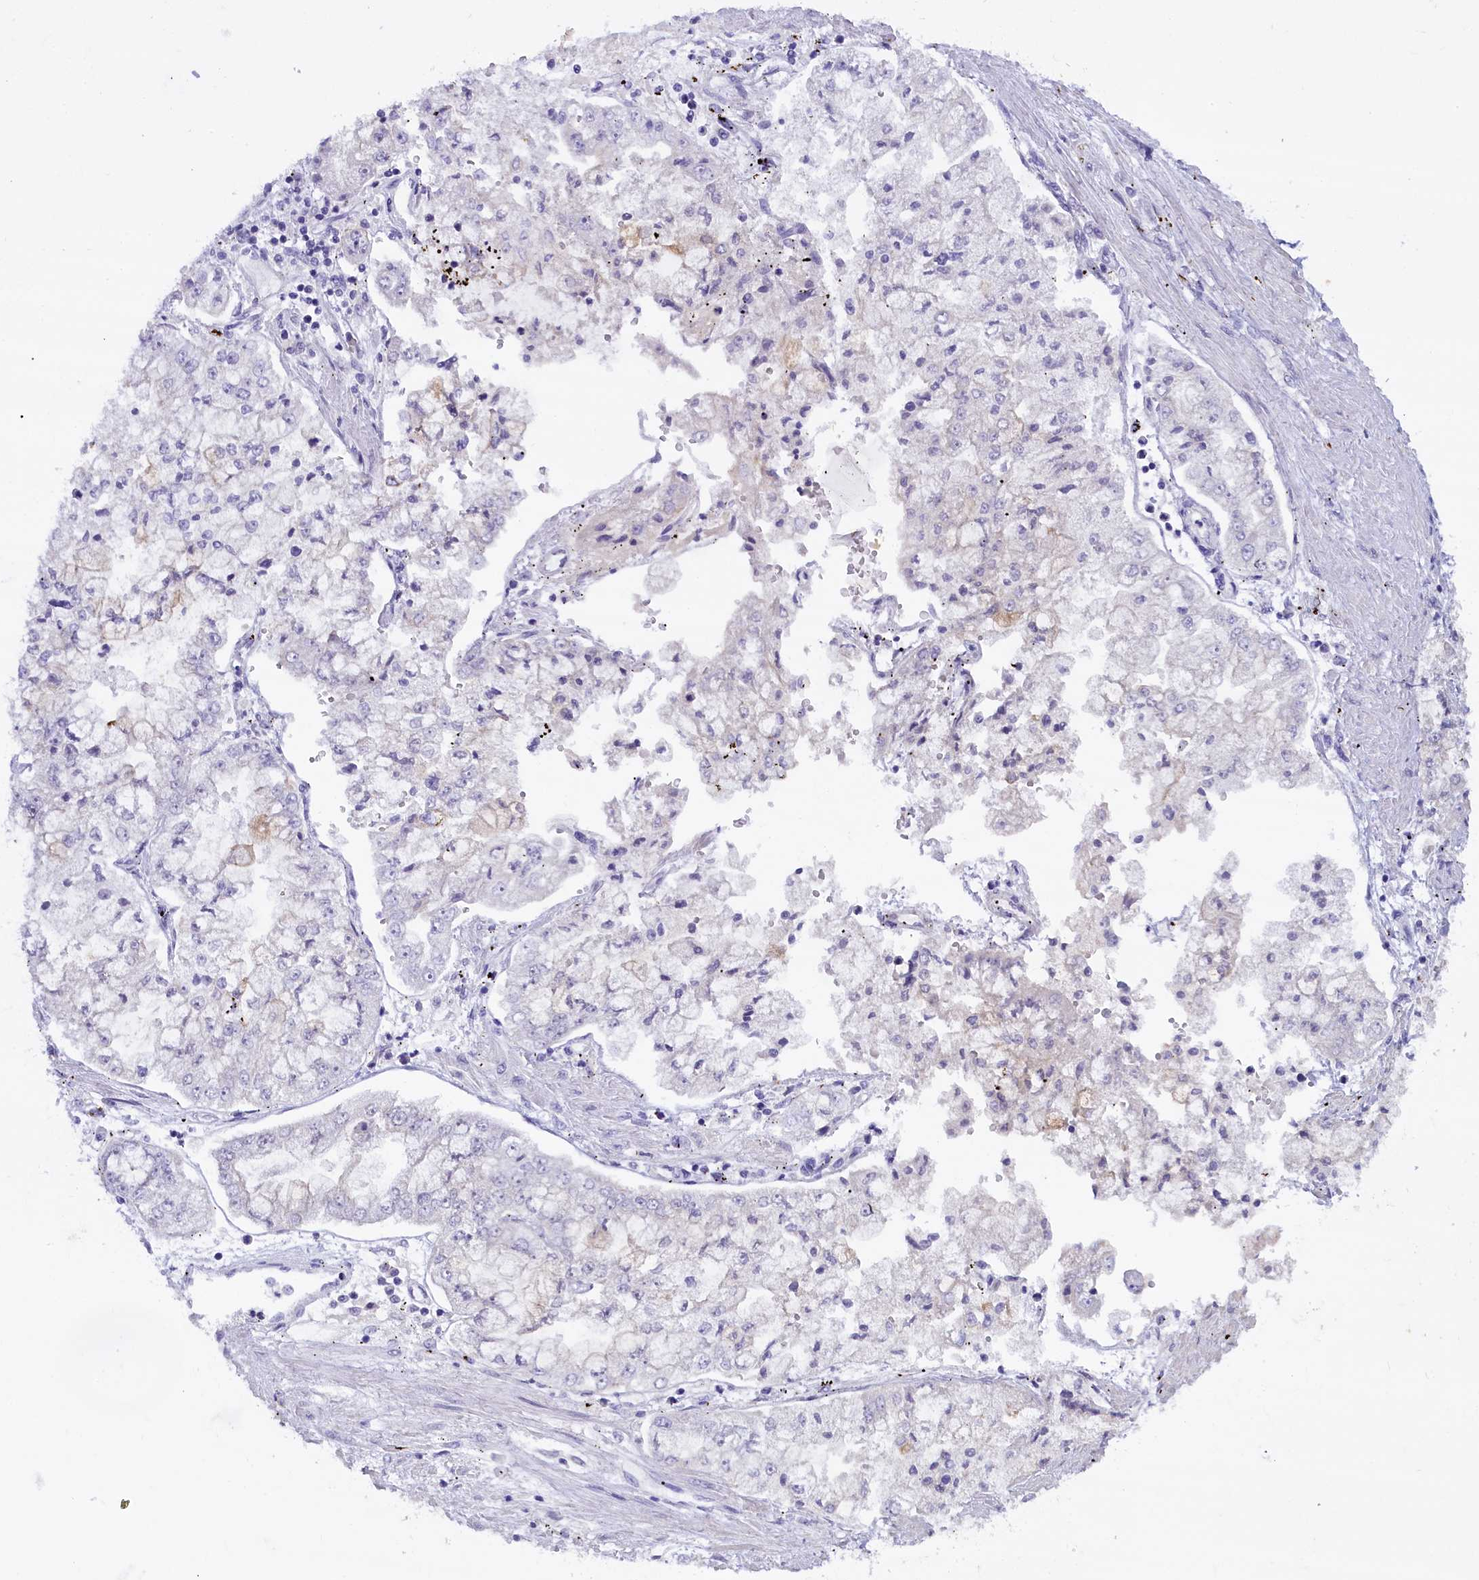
{"staining": {"intensity": "weak", "quantity": "<25%", "location": "cytoplasmic/membranous"}, "tissue": "stomach cancer", "cell_type": "Tumor cells", "image_type": "cancer", "snomed": [{"axis": "morphology", "description": "Adenocarcinoma, NOS"}, {"axis": "topography", "description": "Stomach"}], "caption": "DAB (3,3'-diaminobenzidine) immunohistochemical staining of human stomach adenocarcinoma shows no significant staining in tumor cells.", "gene": "OSGEP", "patient": {"sex": "male", "age": 76}}